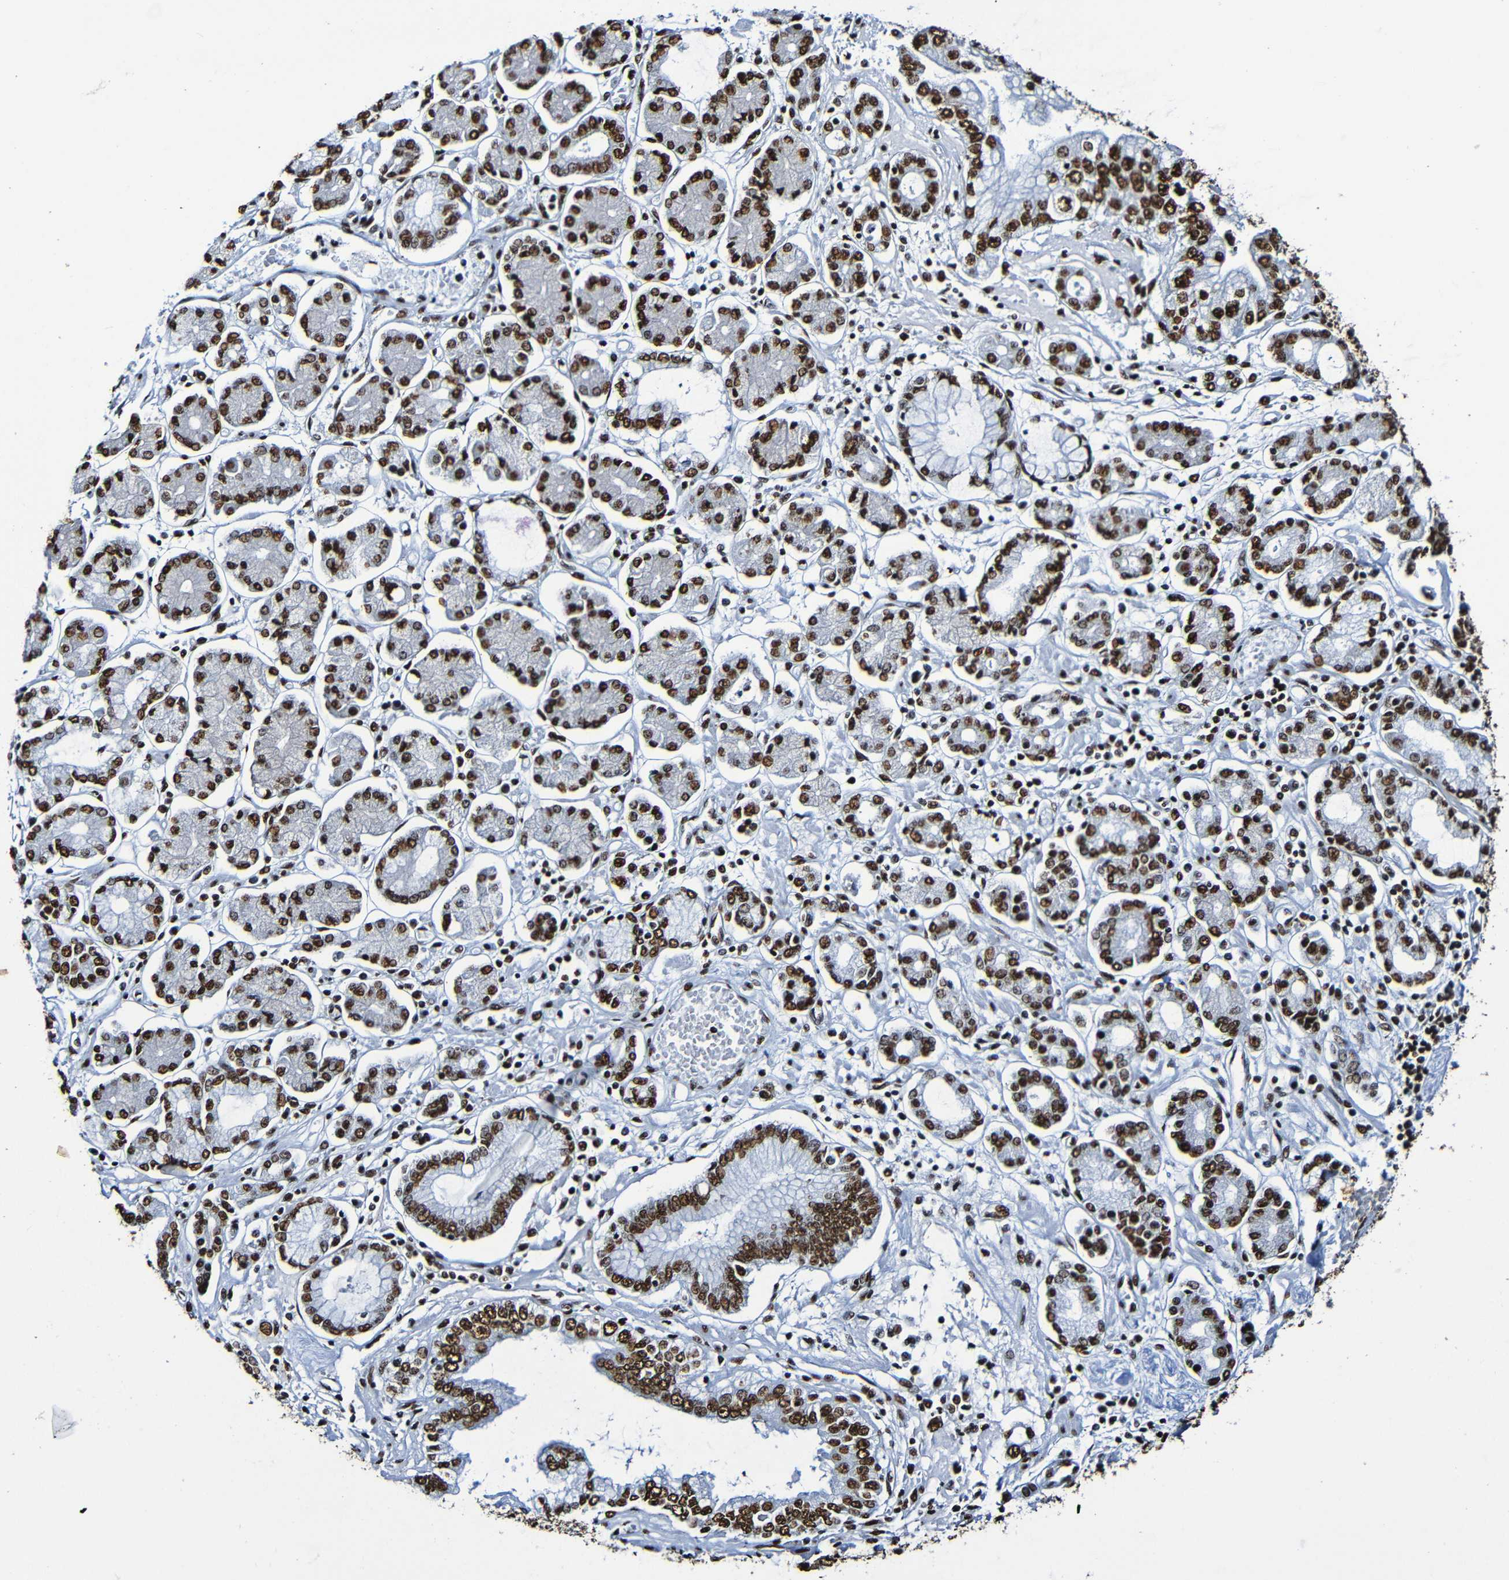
{"staining": {"intensity": "strong", "quantity": ">75%", "location": "nuclear"}, "tissue": "stomach cancer", "cell_type": "Tumor cells", "image_type": "cancer", "snomed": [{"axis": "morphology", "description": "Adenocarcinoma, NOS"}, {"axis": "topography", "description": "Stomach"}], "caption": "The image exhibits staining of stomach adenocarcinoma, revealing strong nuclear protein positivity (brown color) within tumor cells.", "gene": "SRSF3", "patient": {"sex": "male", "age": 76}}